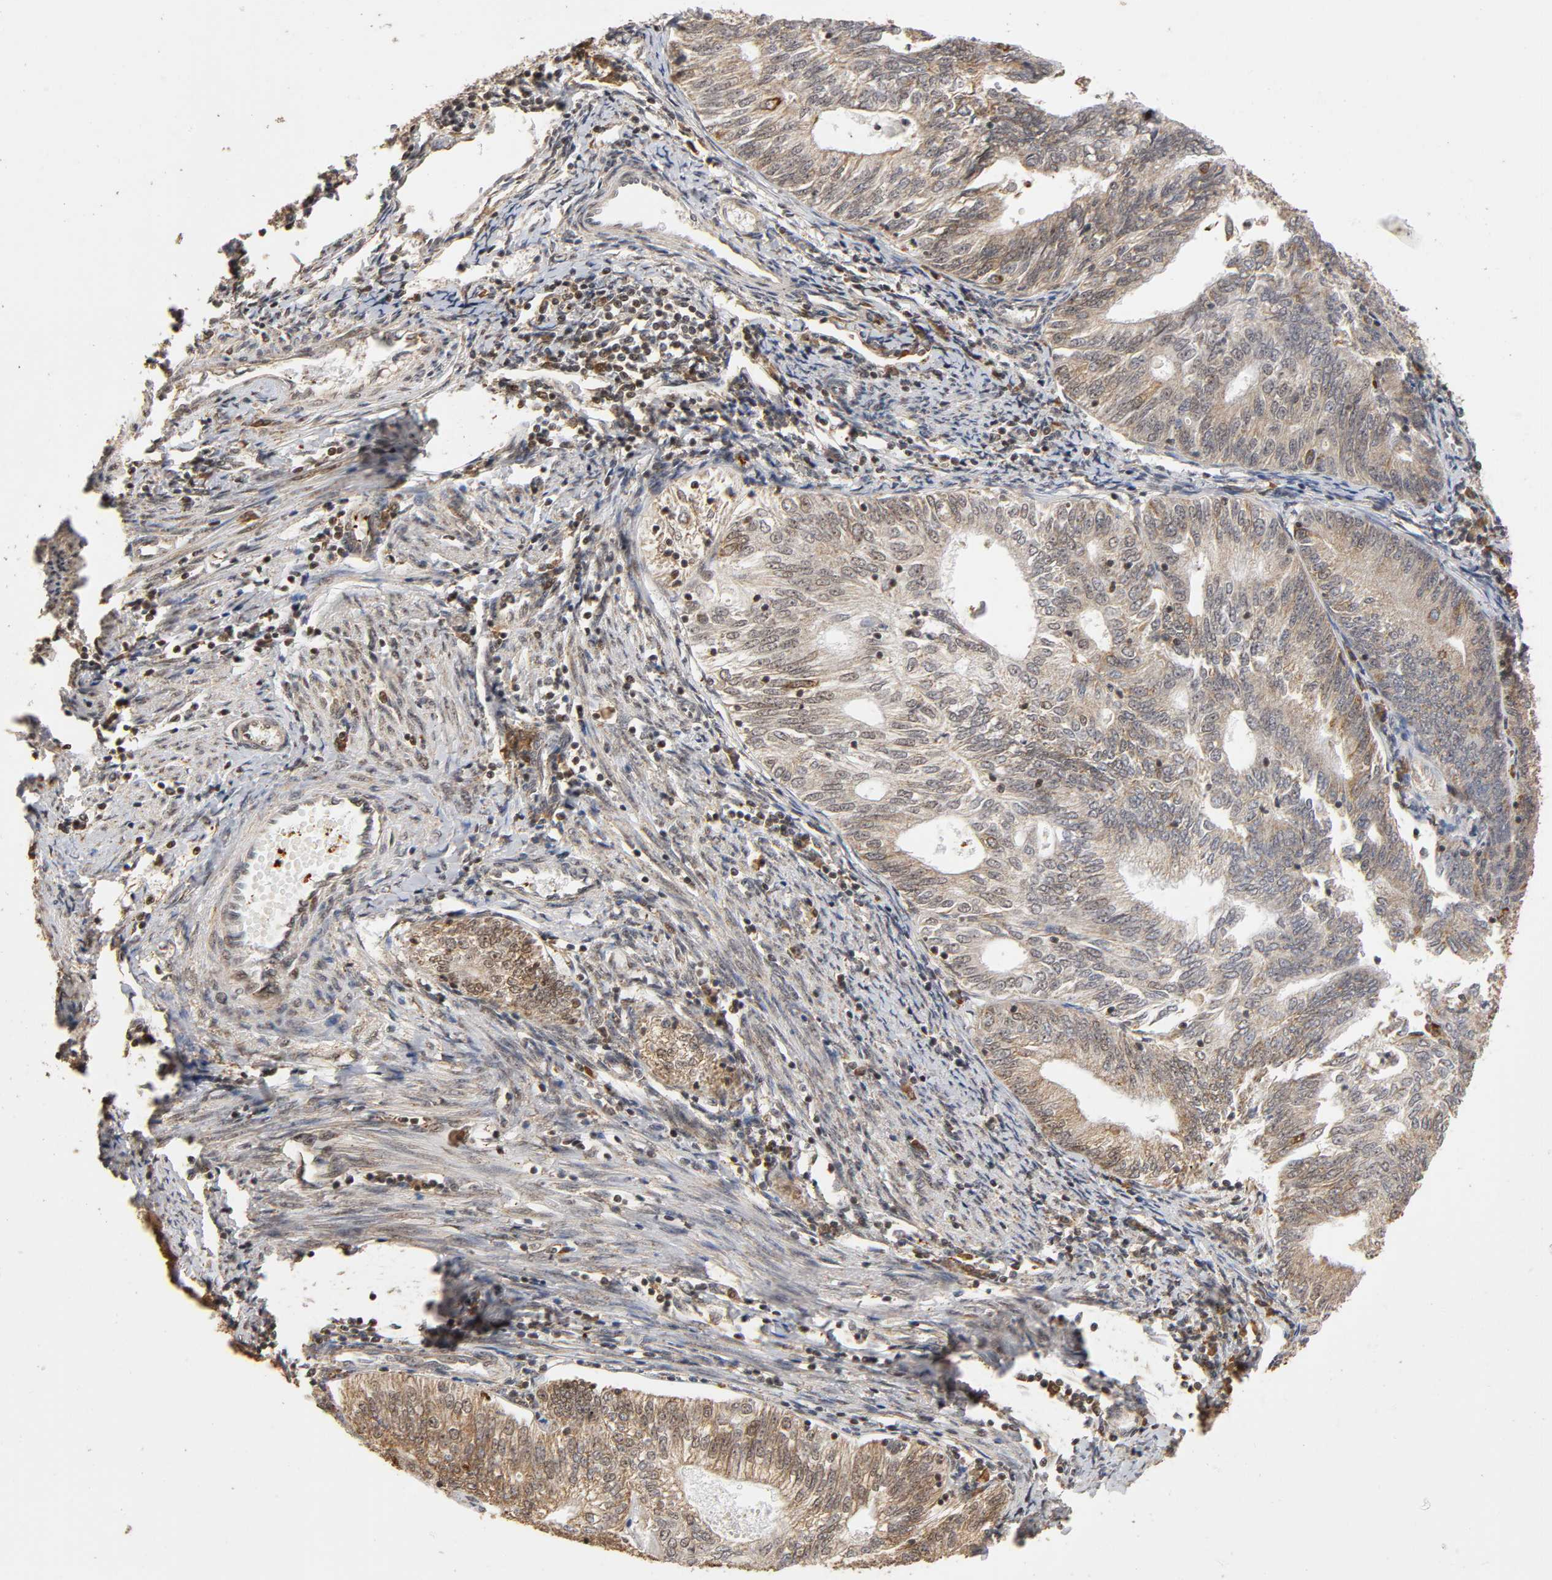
{"staining": {"intensity": "moderate", "quantity": ">75%", "location": "cytoplasmic/membranous,nuclear"}, "tissue": "endometrial cancer", "cell_type": "Tumor cells", "image_type": "cancer", "snomed": [{"axis": "morphology", "description": "Adenocarcinoma, NOS"}, {"axis": "topography", "description": "Endometrium"}], "caption": "IHC of human endometrial cancer displays medium levels of moderate cytoplasmic/membranous and nuclear staining in about >75% of tumor cells.", "gene": "RNF122", "patient": {"sex": "female", "age": 69}}